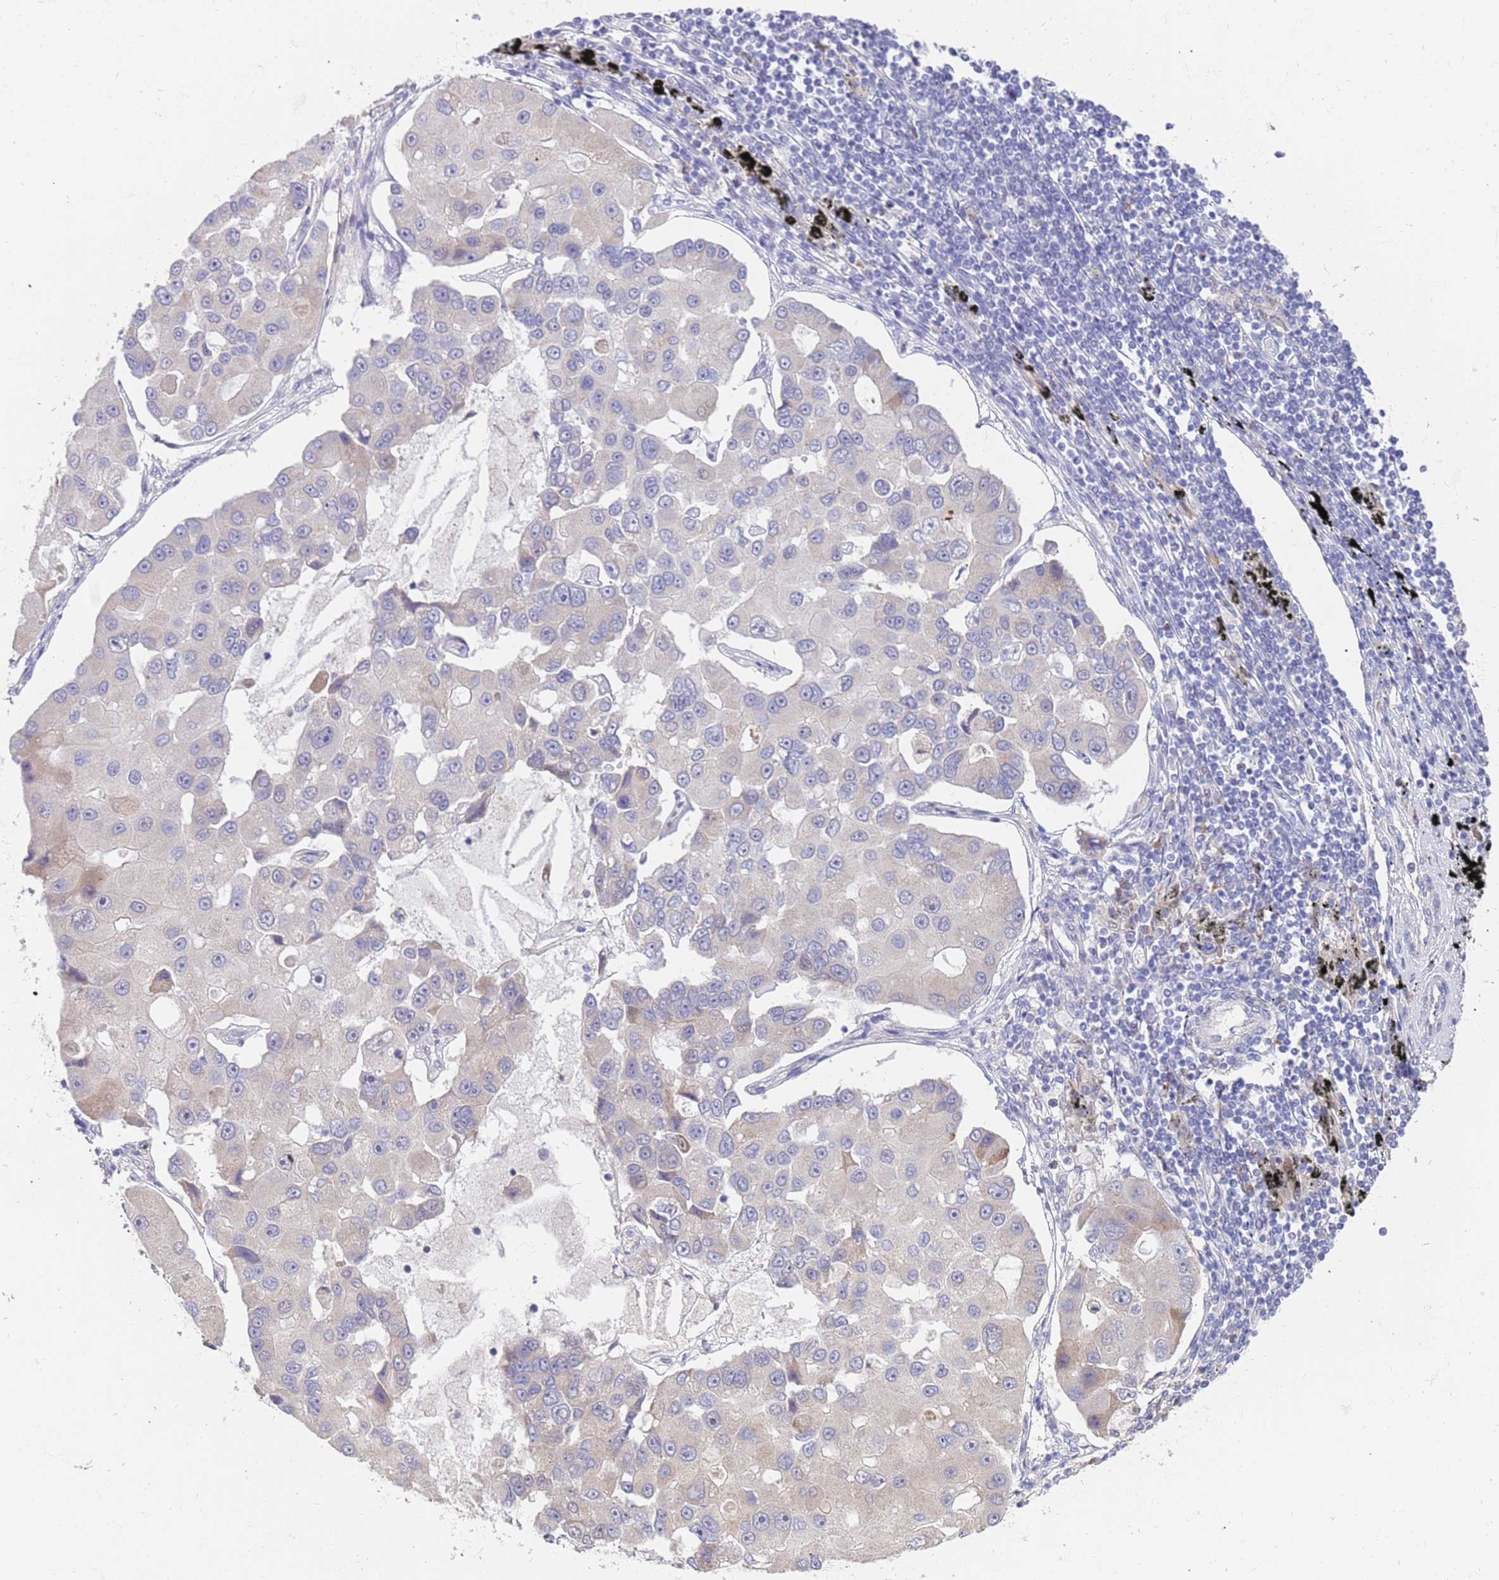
{"staining": {"intensity": "negative", "quantity": "none", "location": "none"}, "tissue": "lung cancer", "cell_type": "Tumor cells", "image_type": "cancer", "snomed": [{"axis": "morphology", "description": "Adenocarcinoma, NOS"}, {"axis": "topography", "description": "Lung"}], "caption": "Immunohistochemical staining of lung cancer (adenocarcinoma) exhibits no significant expression in tumor cells.", "gene": "ZNF746", "patient": {"sex": "female", "age": 54}}